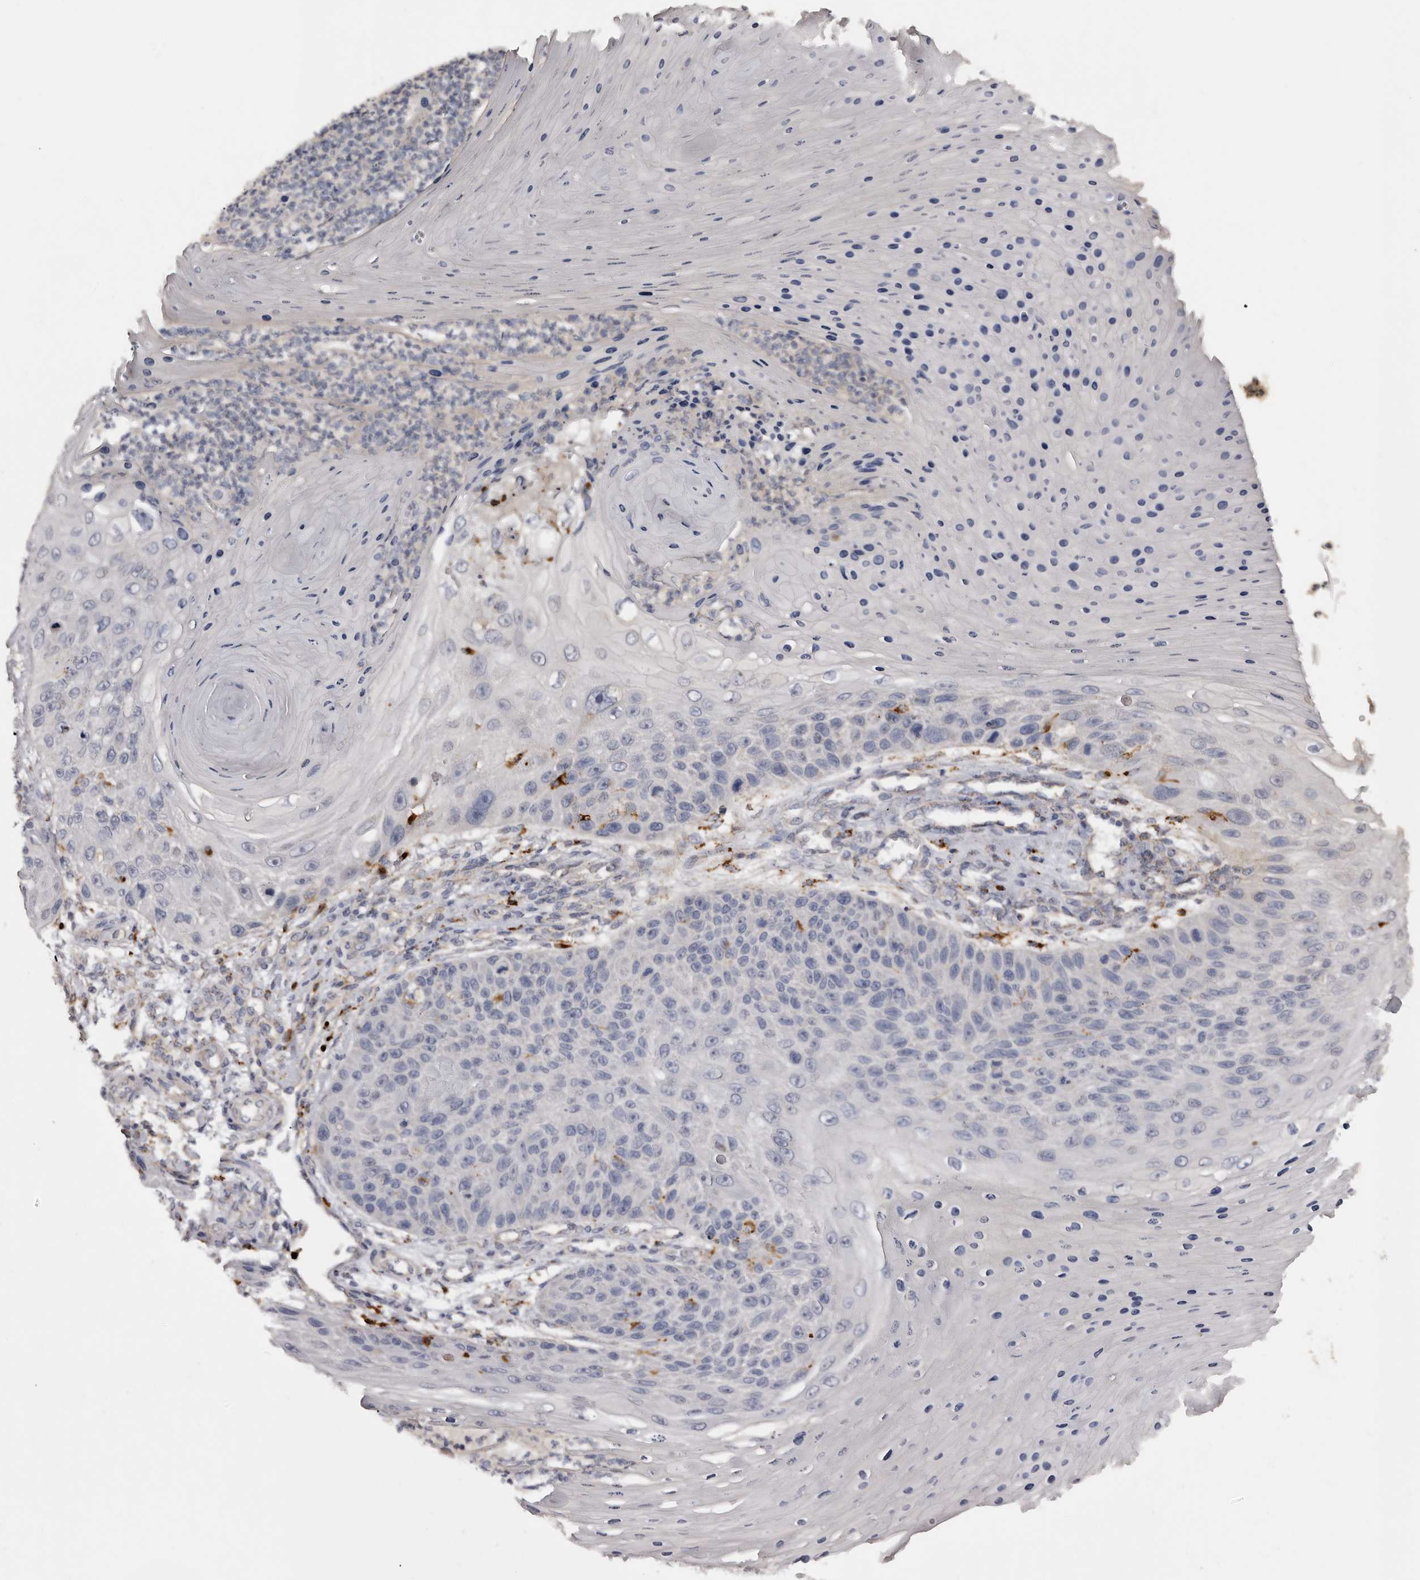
{"staining": {"intensity": "negative", "quantity": "none", "location": "none"}, "tissue": "skin cancer", "cell_type": "Tumor cells", "image_type": "cancer", "snomed": [{"axis": "morphology", "description": "Squamous cell carcinoma, NOS"}, {"axis": "topography", "description": "Skin"}], "caption": "This is an immunohistochemistry (IHC) histopathology image of human skin squamous cell carcinoma. There is no expression in tumor cells.", "gene": "DAP", "patient": {"sex": "female", "age": 88}}